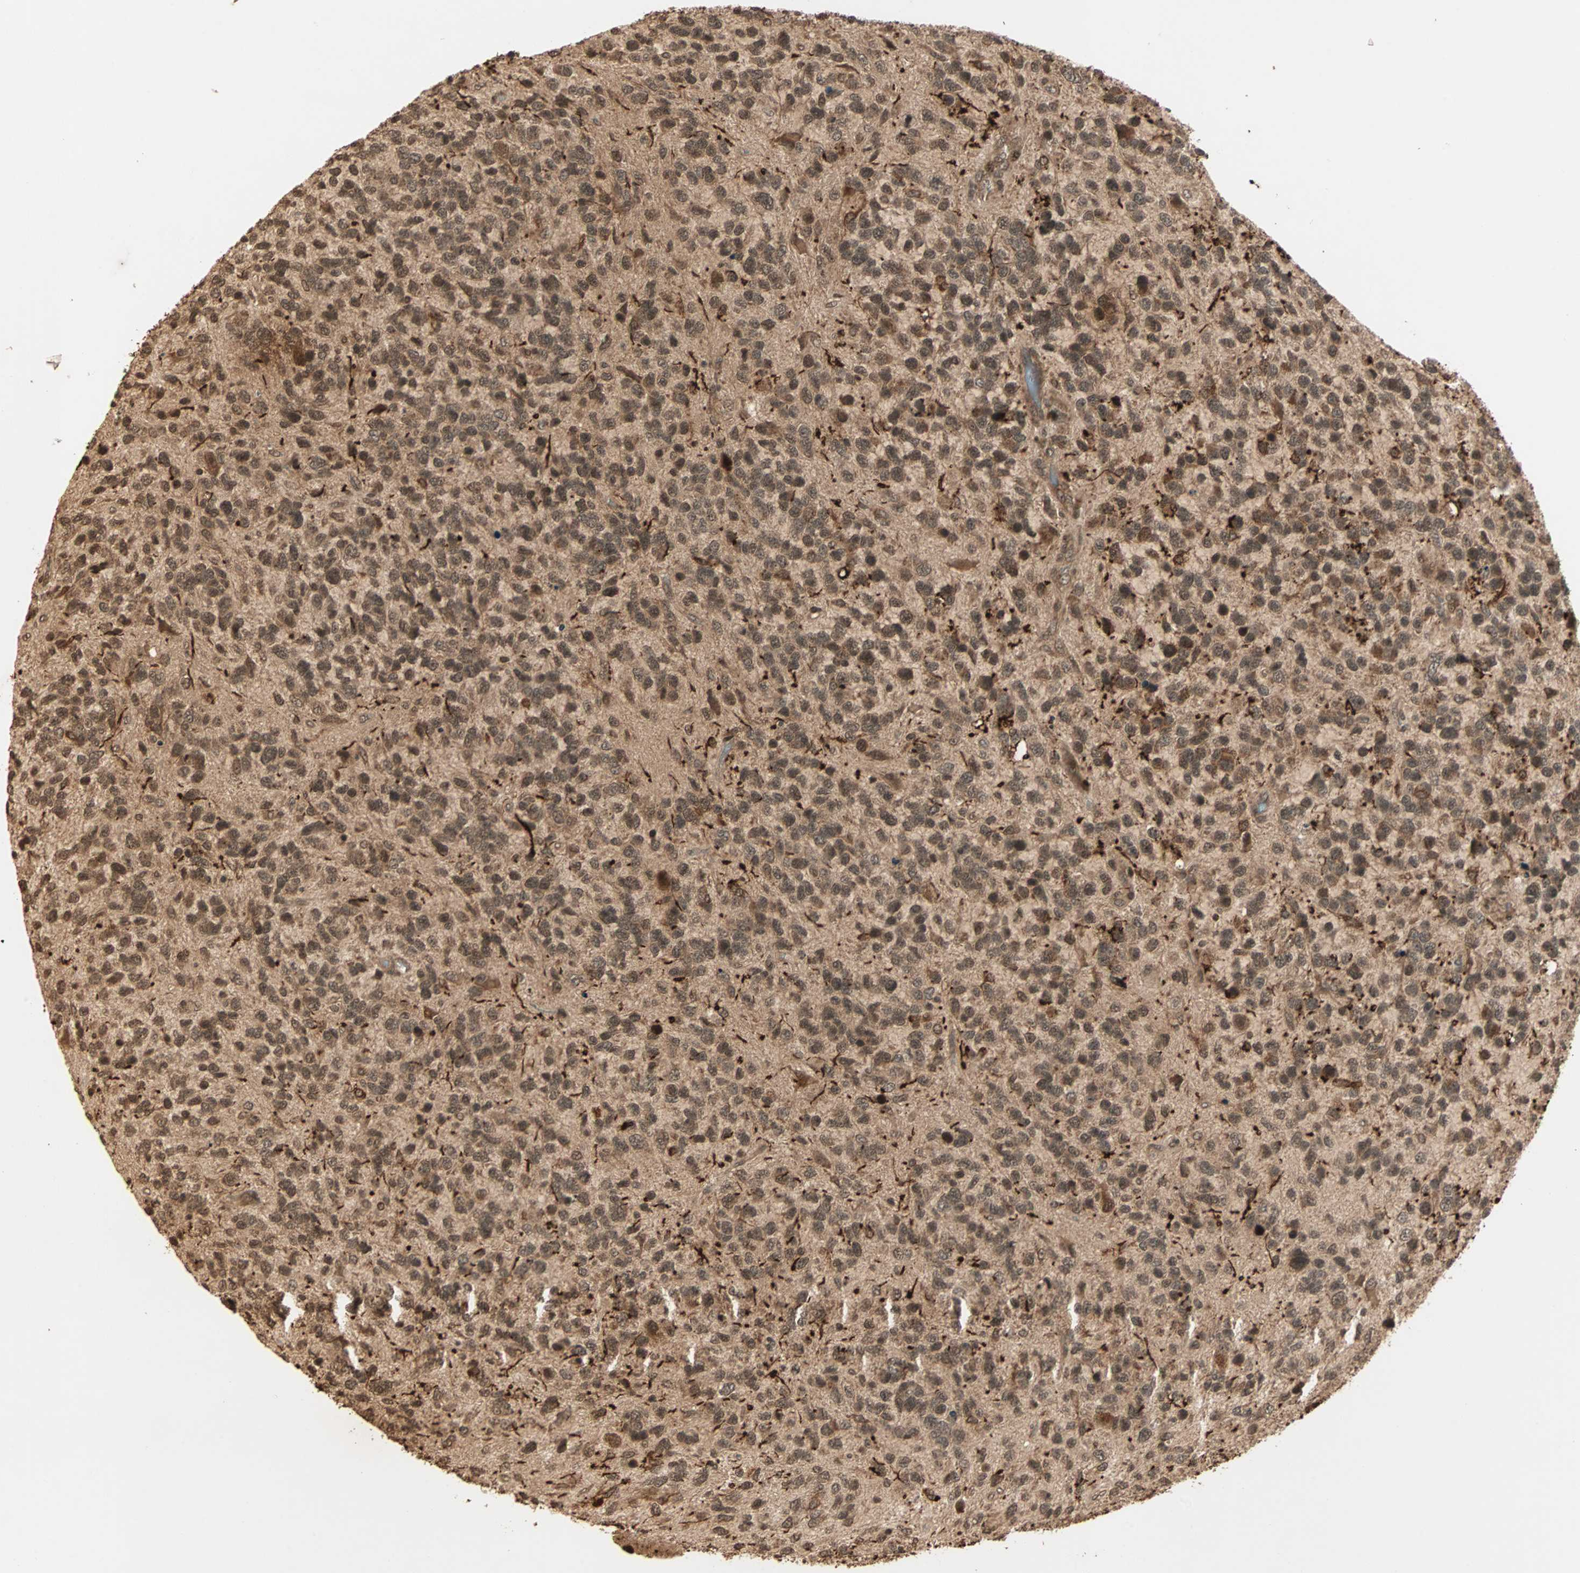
{"staining": {"intensity": "moderate", "quantity": ">75%", "location": "cytoplasmic/membranous,nuclear"}, "tissue": "glioma", "cell_type": "Tumor cells", "image_type": "cancer", "snomed": [{"axis": "morphology", "description": "Glioma, malignant, High grade"}, {"axis": "topography", "description": "Brain"}], "caption": "An immunohistochemistry histopathology image of tumor tissue is shown. Protein staining in brown shows moderate cytoplasmic/membranous and nuclear positivity in malignant high-grade glioma within tumor cells.", "gene": "RFFL", "patient": {"sex": "female", "age": 58}}